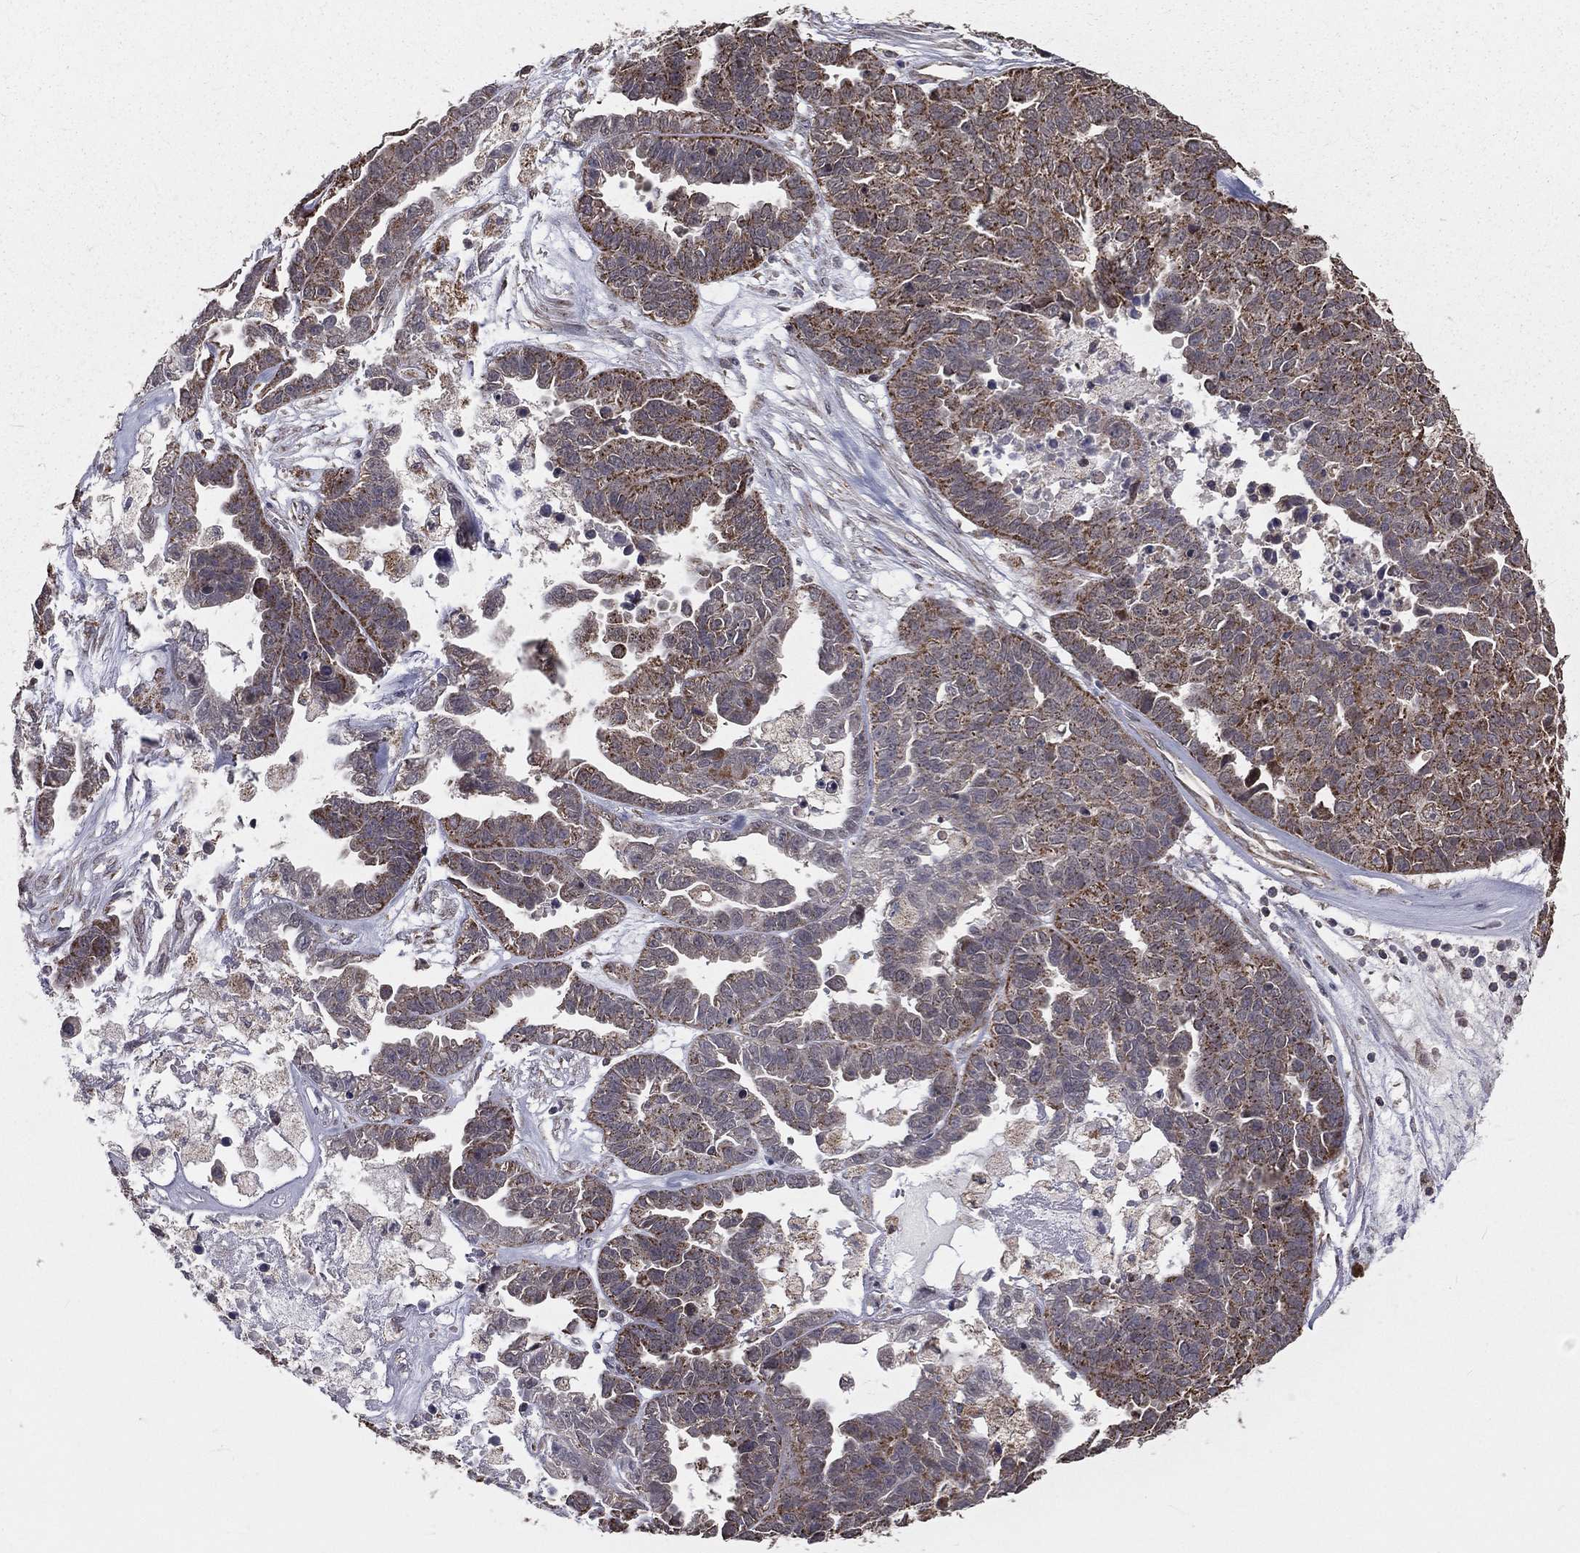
{"staining": {"intensity": "moderate", "quantity": "25%-75%", "location": "cytoplasmic/membranous"}, "tissue": "ovarian cancer", "cell_type": "Tumor cells", "image_type": "cancer", "snomed": [{"axis": "morphology", "description": "Cystadenocarcinoma, serous, NOS"}, {"axis": "topography", "description": "Ovary"}], "caption": "Brown immunohistochemical staining in serous cystadenocarcinoma (ovarian) shows moderate cytoplasmic/membranous expression in approximately 25%-75% of tumor cells.", "gene": "MRPL46", "patient": {"sex": "female", "age": 87}}